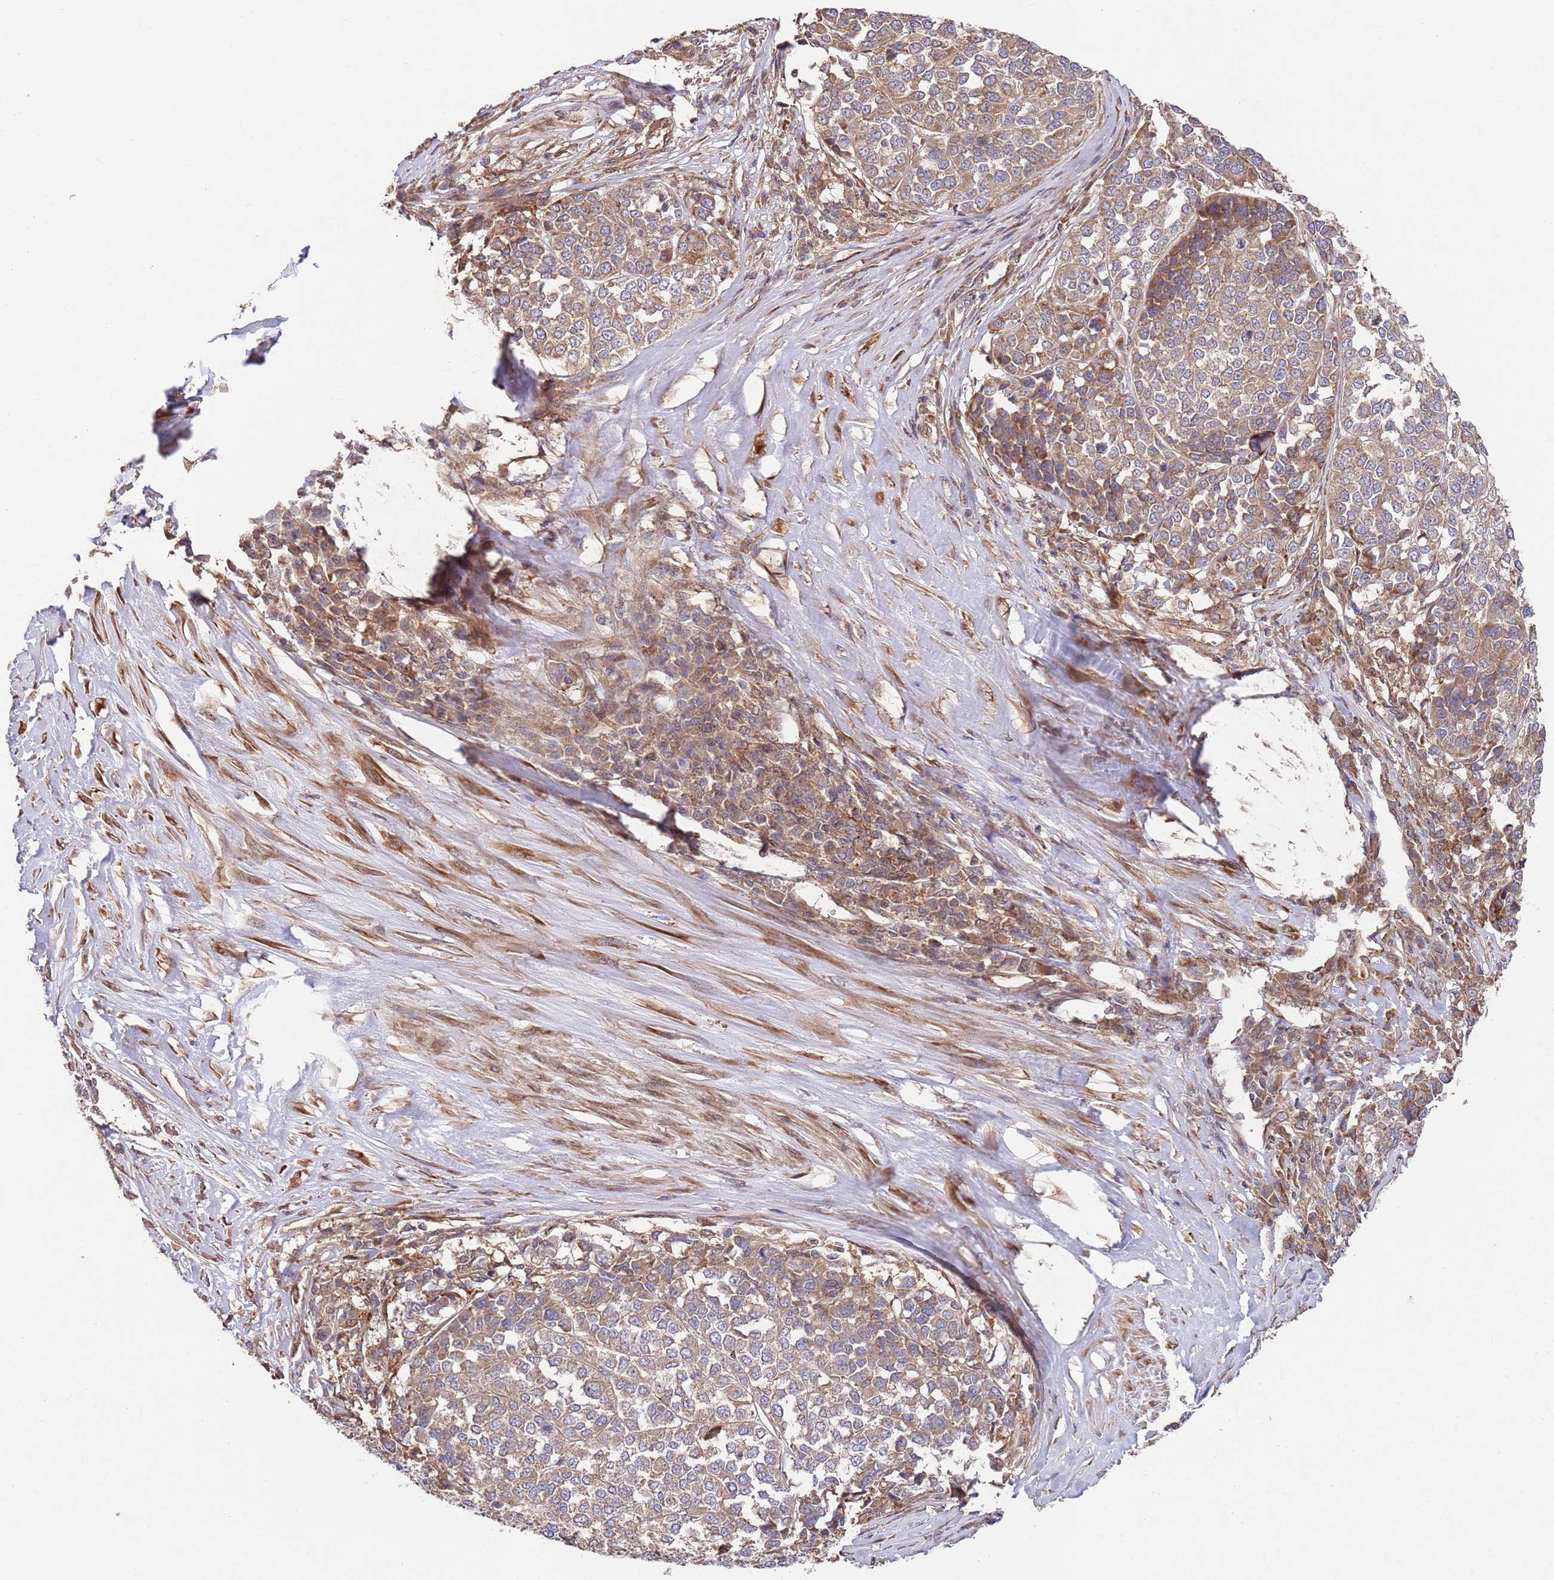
{"staining": {"intensity": "moderate", "quantity": ">75%", "location": "cytoplasmic/membranous"}, "tissue": "melanoma", "cell_type": "Tumor cells", "image_type": "cancer", "snomed": [{"axis": "morphology", "description": "Malignant melanoma, Metastatic site"}, {"axis": "topography", "description": "Lymph node"}], "caption": "High-magnification brightfield microscopy of malignant melanoma (metastatic site) stained with DAB (brown) and counterstained with hematoxylin (blue). tumor cells exhibit moderate cytoplasmic/membranous expression is identified in approximately>75% of cells.", "gene": "RNF19B", "patient": {"sex": "male", "age": 44}}